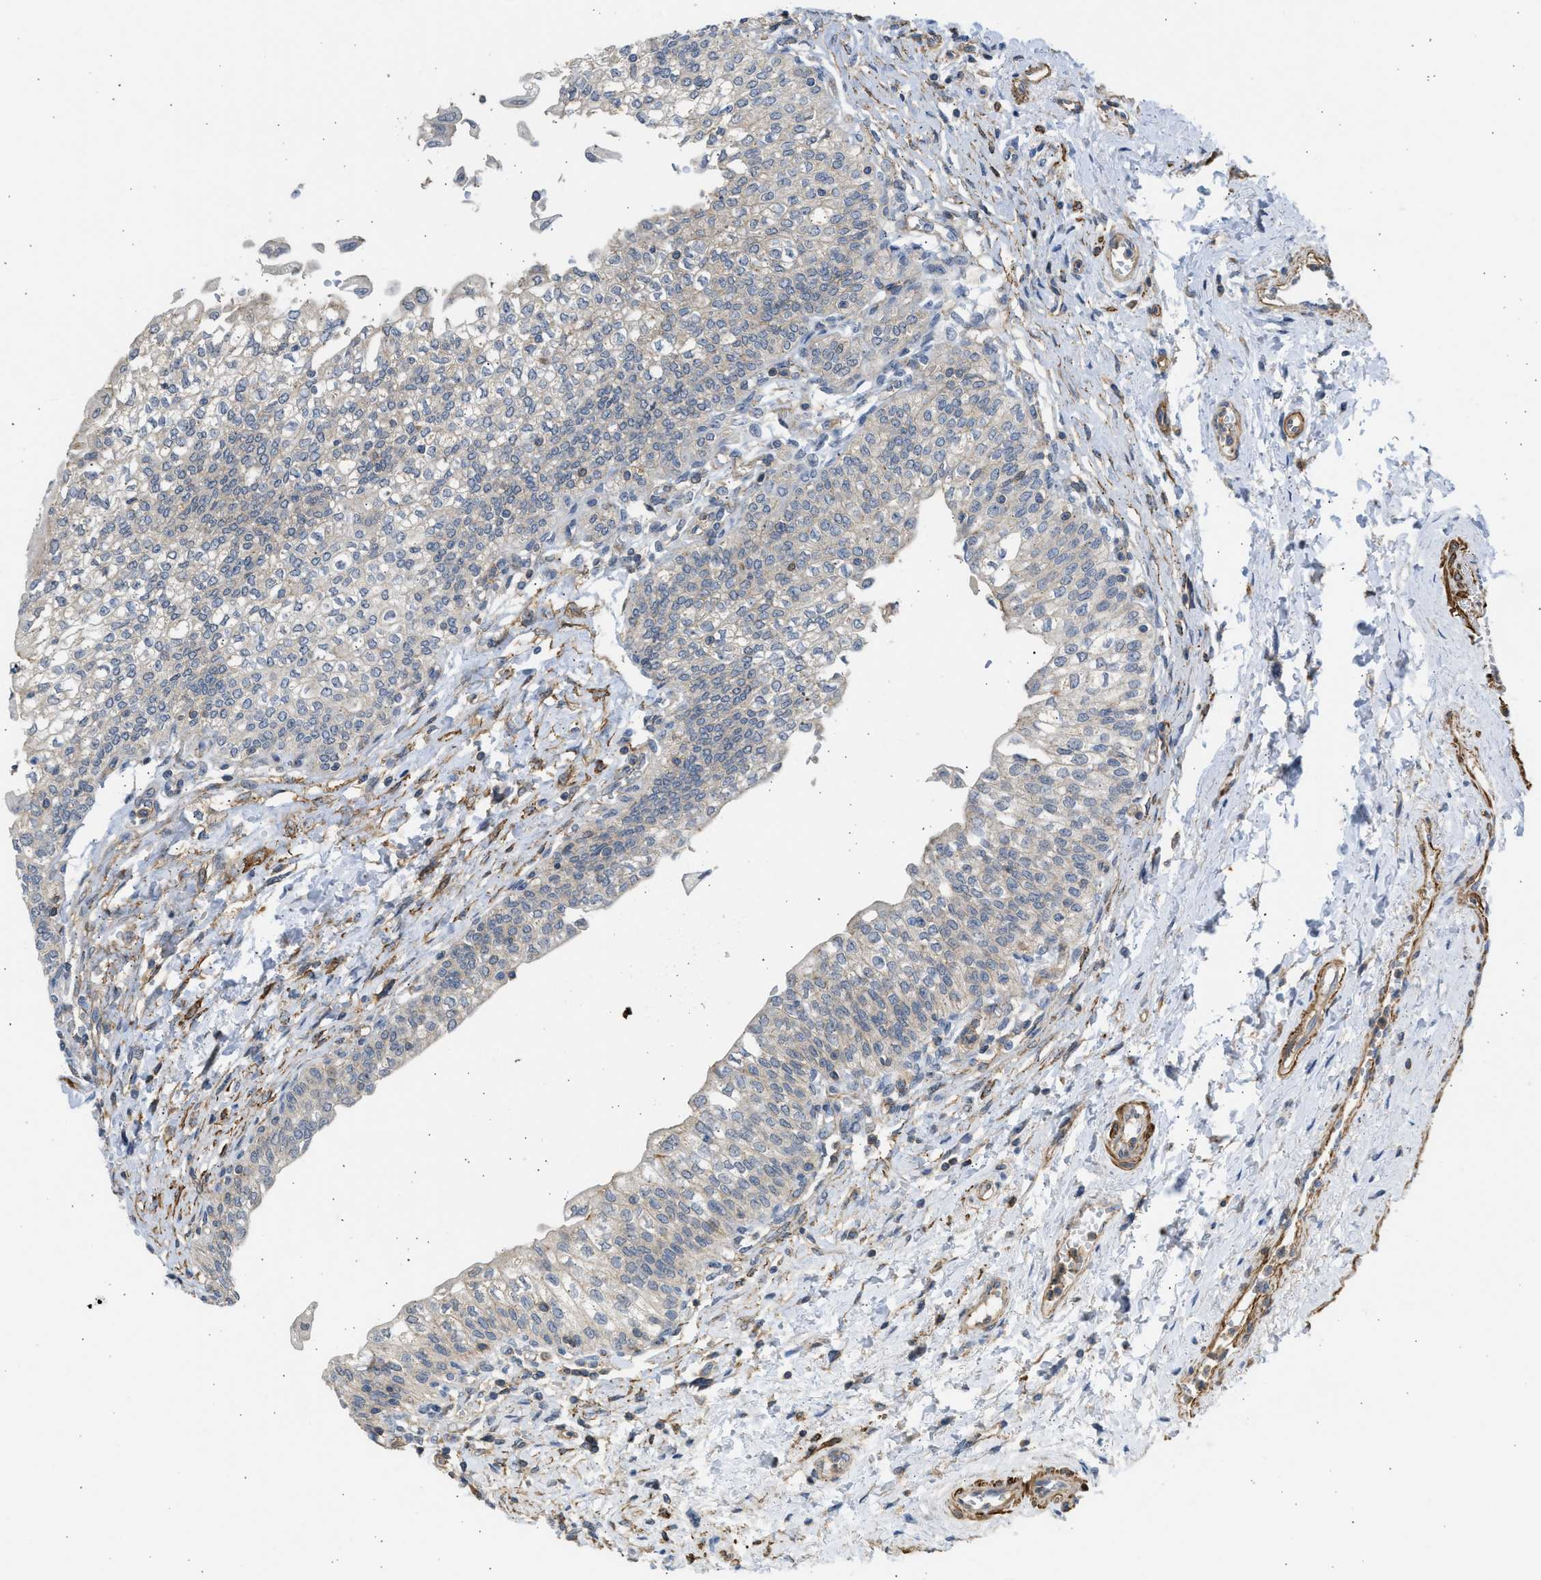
{"staining": {"intensity": "negative", "quantity": "none", "location": "none"}, "tissue": "urinary bladder", "cell_type": "Urothelial cells", "image_type": "normal", "snomed": [{"axis": "morphology", "description": "Normal tissue, NOS"}, {"axis": "topography", "description": "Urinary bladder"}], "caption": "Immunohistochemical staining of benign urinary bladder shows no significant positivity in urothelial cells. (DAB immunohistochemistry (IHC) with hematoxylin counter stain).", "gene": "PCNX3", "patient": {"sex": "male", "age": 55}}